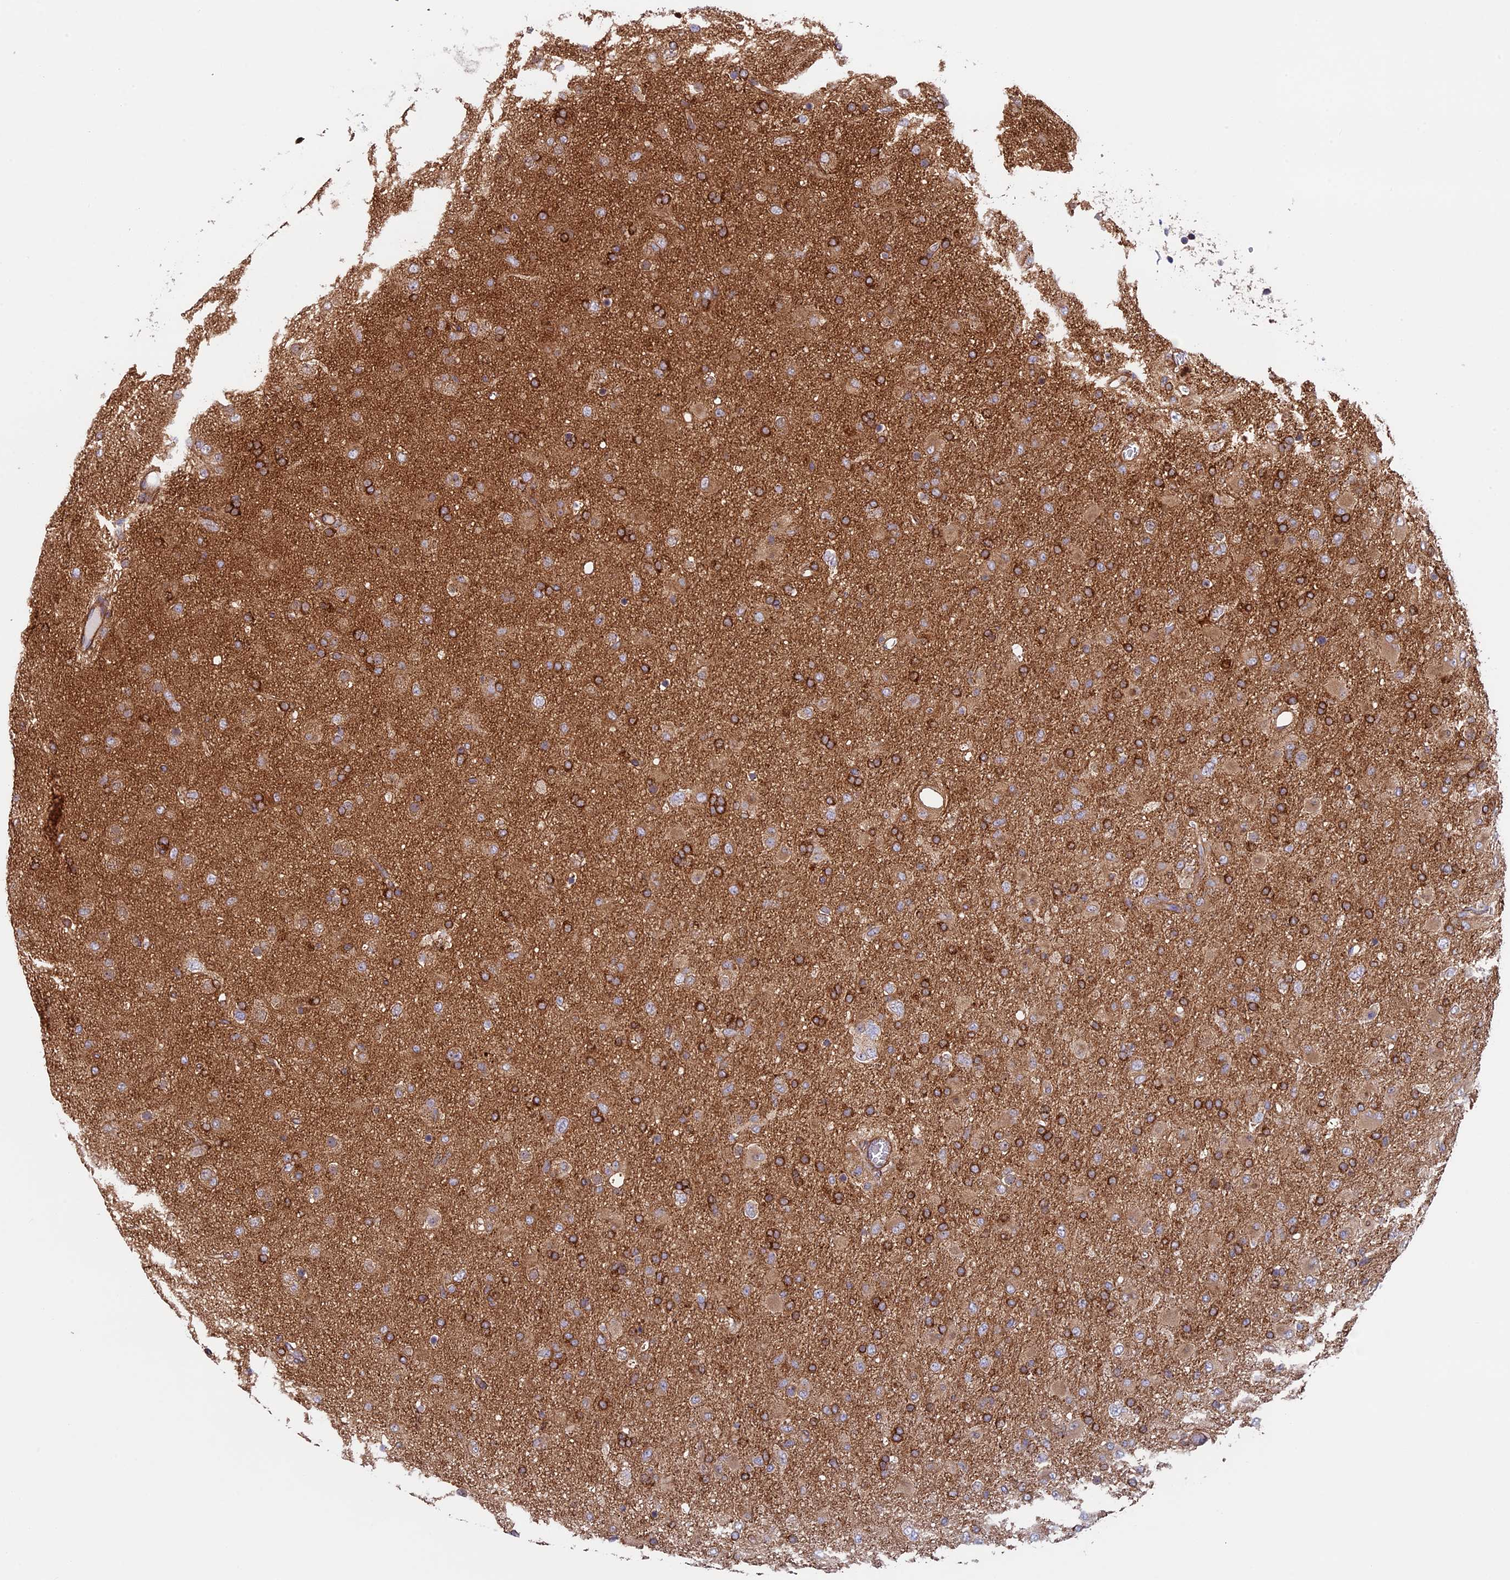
{"staining": {"intensity": "moderate", "quantity": ">75%", "location": "cytoplasmic/membranous"}, "tissue": "glioma", "cell_type": "Tumor cells", "image_type": "cancer", "snomed": [{"axis": "morphology", "description": "Glioma, malignant, Low grade"}, {"axis": "topography", "description": "Brain"}], "caption": "Moderate cytoplasmic/membranous staining for a protein is identified in approximately >75% of tumor cells of glioma using immunohistochemistry (IHC).", "gene": "CCDC8", "patient": {"sex": "male", "age": 65}}